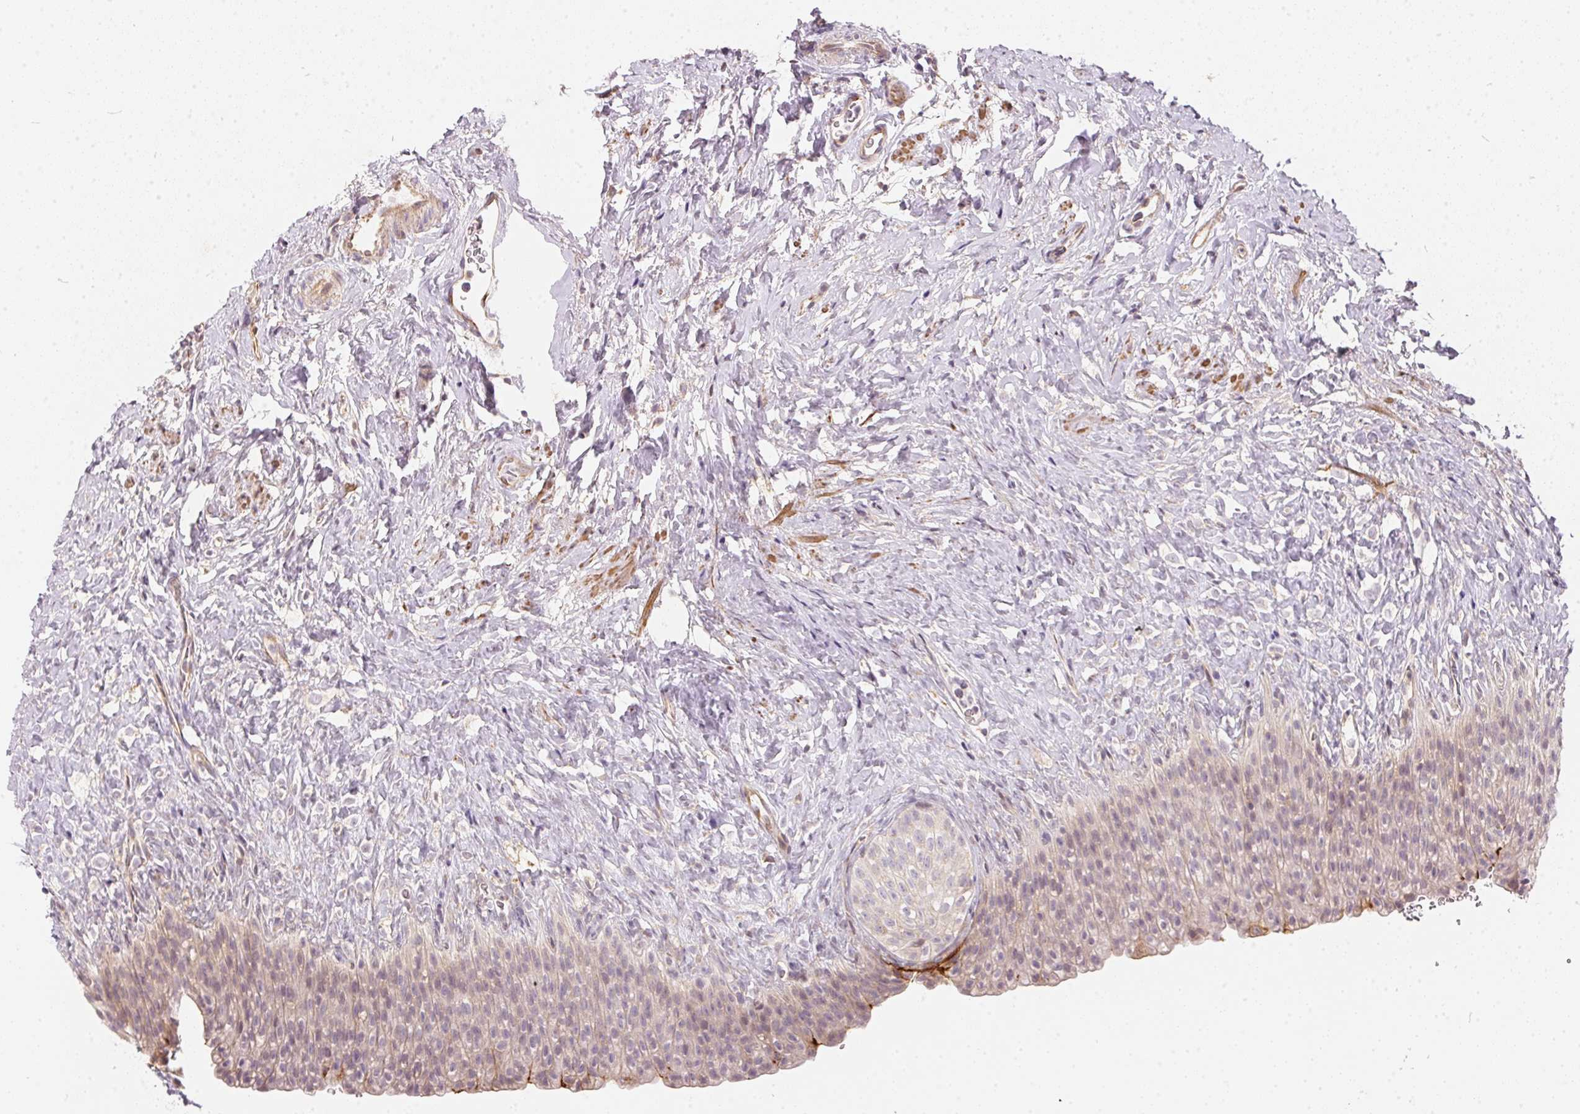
{"staining": {"intensity": "weak", "quantity": "<25%", "location": "cytoplasmic/membranous"}, "tissue": "urinary bladder", "cell_type": "Urothelial cells", "image_type": "normal", "snomed": [{"axis": "morphology", "description": "Normal tissue, NOS"}, {"axis": "topography", "description": "Urinary bladder"}, {"axis": "topography", "description": "Prostate"}], "caption": "IHC of normal urinary bladder demonstrates no staining in urothelial cells. (DAB immunohistochemistry (IHC) with hematoxylin counter stain).", "gene": "VWA5B2", "patient": {"sex": "male", "age": 76}}